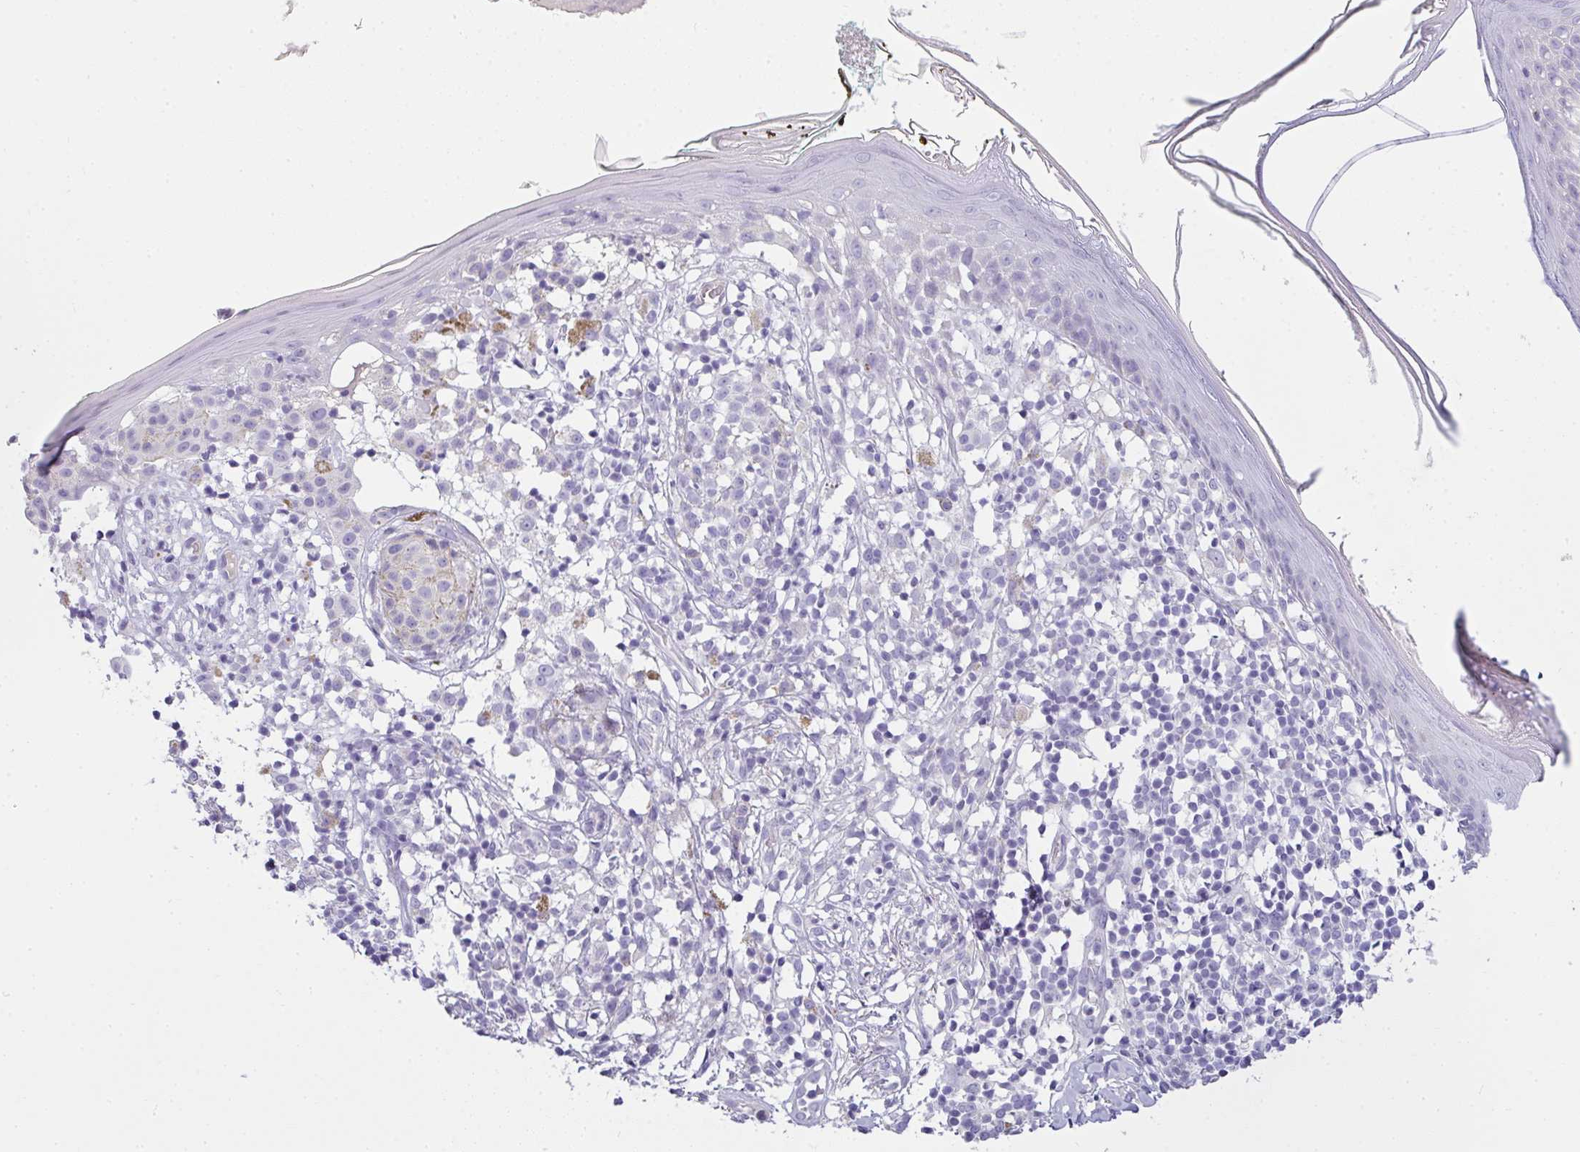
{"staining": {"intensity": "negative", "quantity": "none", "location": "none"}, "tissue": "skin", "cell_type": "Fibroblasts", "image_type": "normal", "snomed": [{"axis": "morphology", "description": "Normal tissue, NOS"}, {"axis": "topography", "description": "Skin"}], "caption": "Protein analysis of benign skin exhibits no significant positivity in fibroblasts.", "gene": "COX7B", "patient": {"sex": "female", "age": 34}}